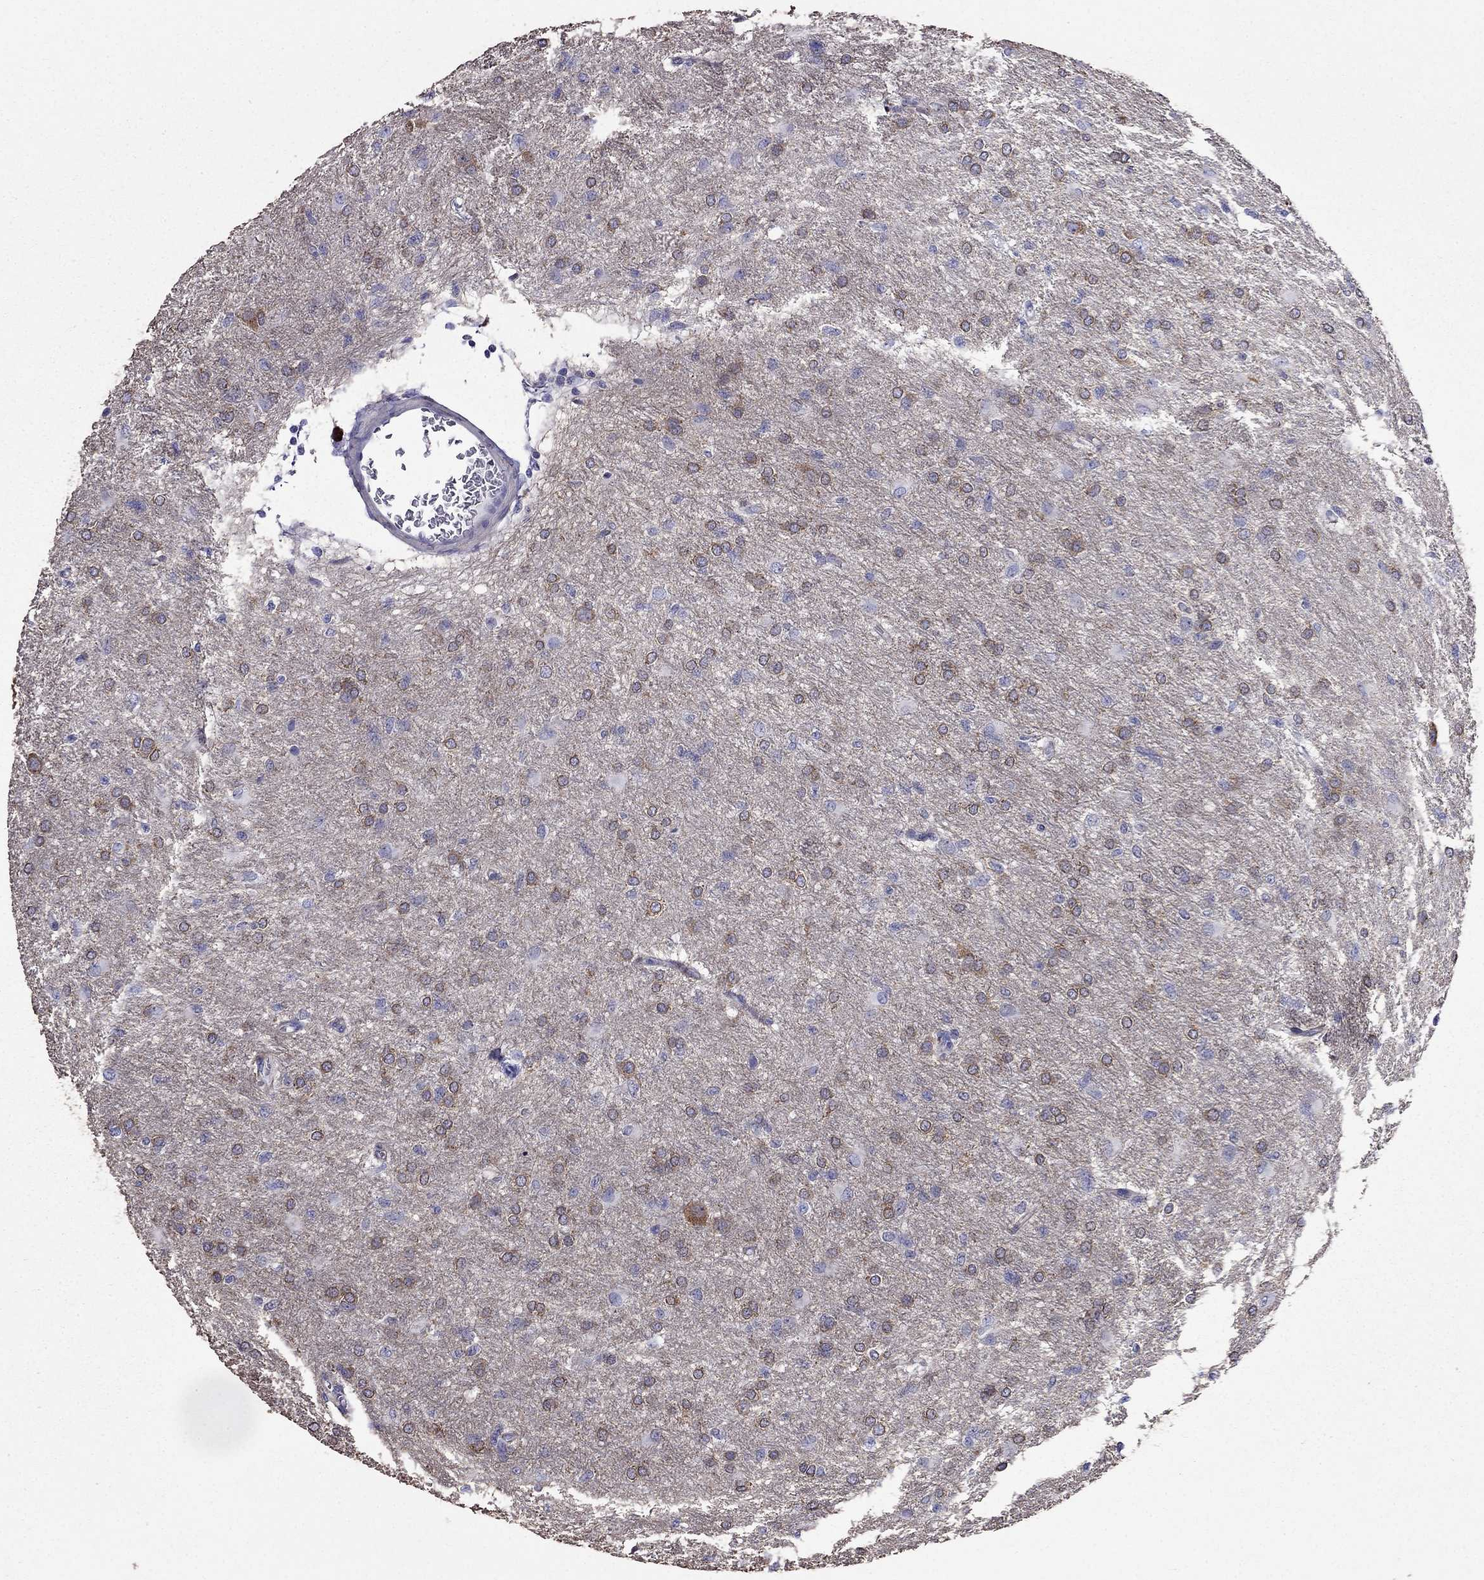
{"staining": {"intensity": "negative", "quantity": "none", "location": "none"}, "tissue": "glioma", "cell_type": "Tumor cells", "image_type": "cancer", "snomed": [{"axis": "morphology", "description": "Glioma, malignant, High grade"}, {"axis": "topography", "description": "Brain"}], "caption": "High magnification brightfield microscopy of glioma stained with DAB (3,3'-diaminobenzidine) (brown) and counterstained with hematoxylin (blue): tumor cells show no significant staining.", "gene": "AK5", "patient": {"sex": "male", "age": 68}}